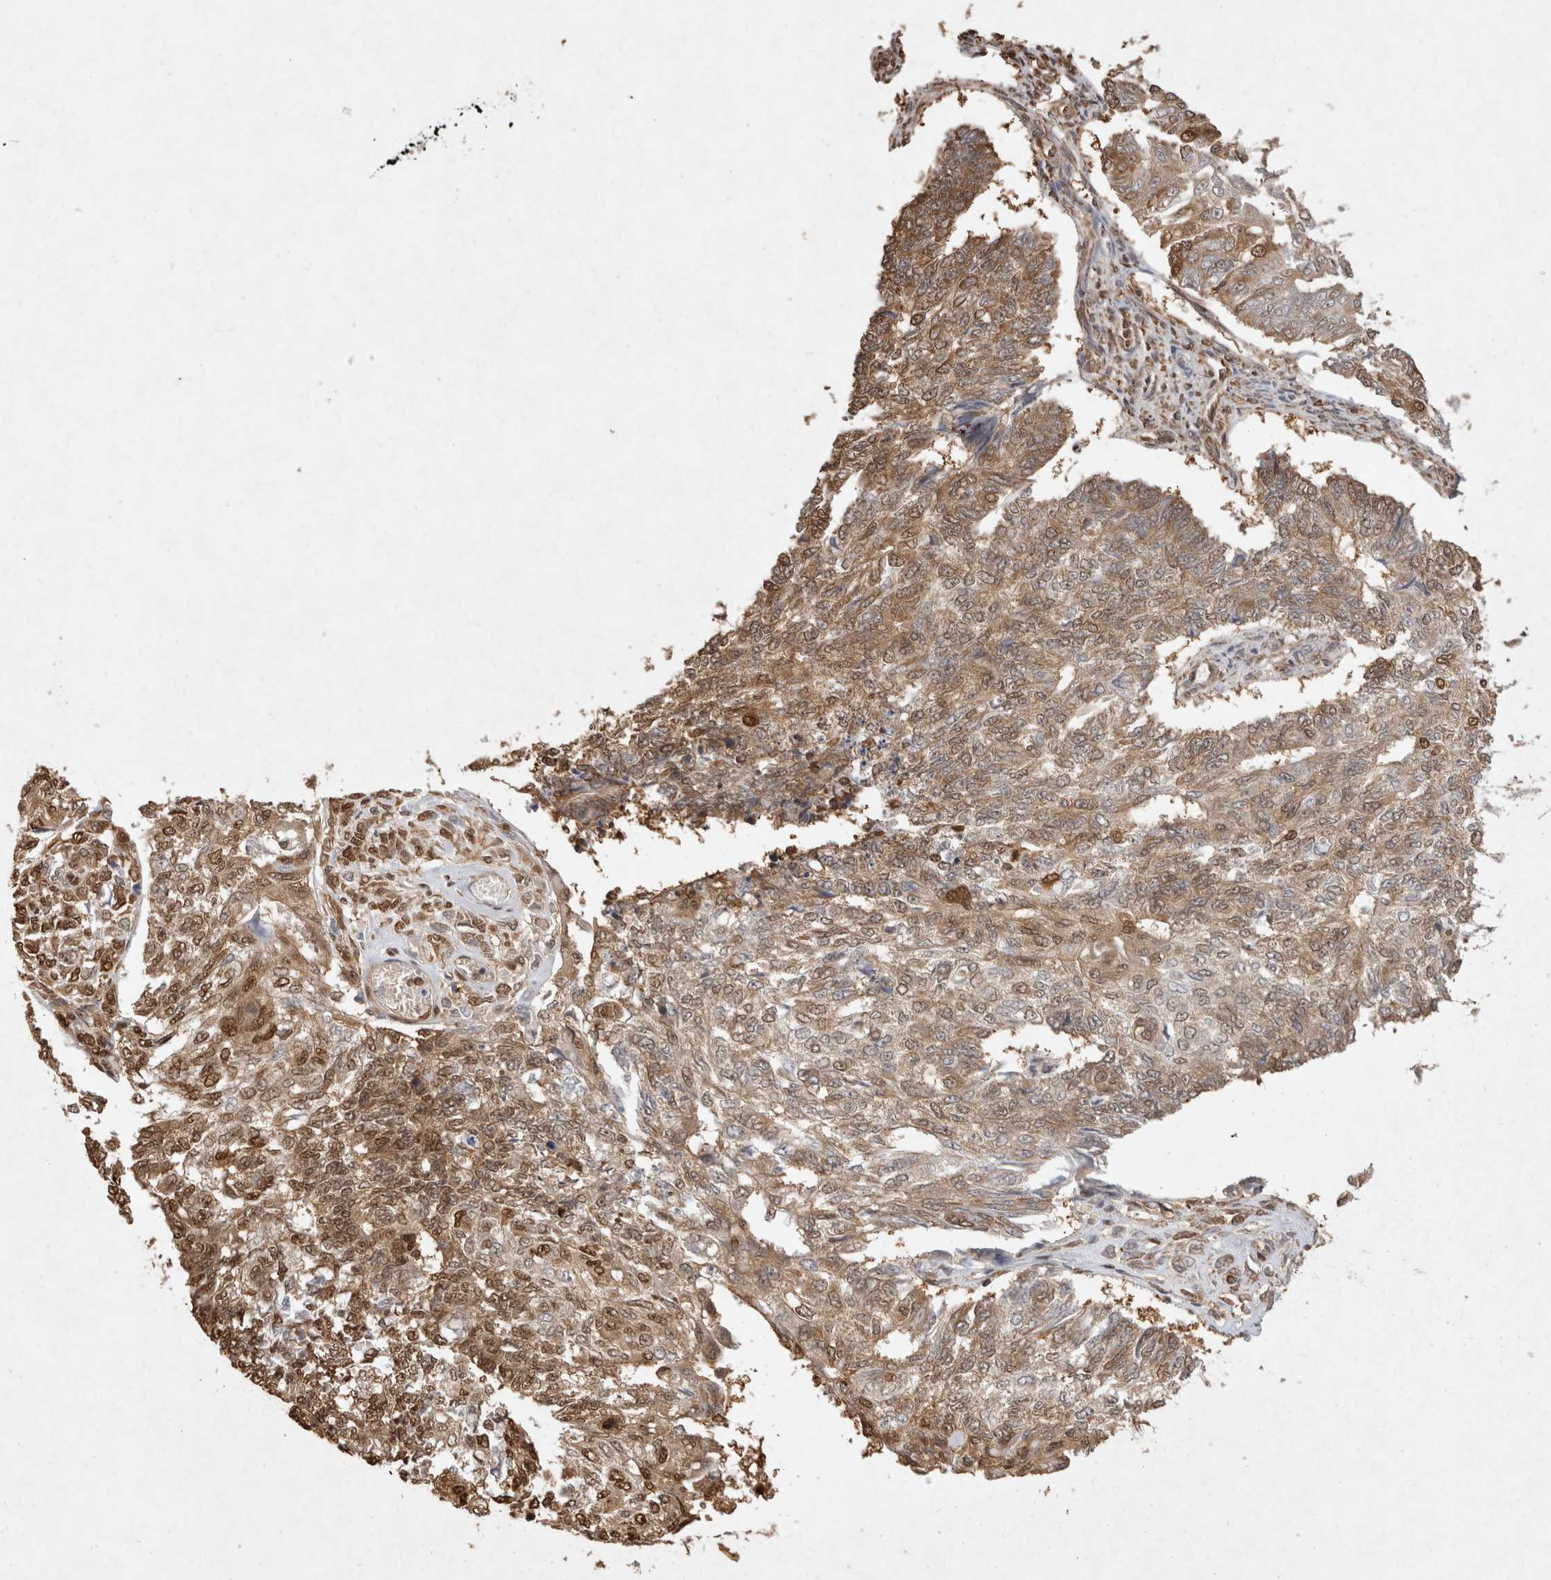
{"staining": {"intensity": "moderate", "quantity": ">75%", "location": "cytoplasmic/membranous,nuclear"}, "tissue": "endometrial cancer", "cell_type": "Tumor cells", "image_type": "cancer", "snomed": [{"axis": "morphology", "description": "Adenocarcinoma, NOS"}, {"axis": "topography", "description": "Endometrium"}], "caption": "Approximately >75% of tumor cells in adenocarcinoma (endometrial) show moderate cytoplasmic/membranous and nuclear protein staining as visualized by brown immunohistochemical staining.", "gene": "HDGF", "patient": {"sex": "female", "age": 32}}